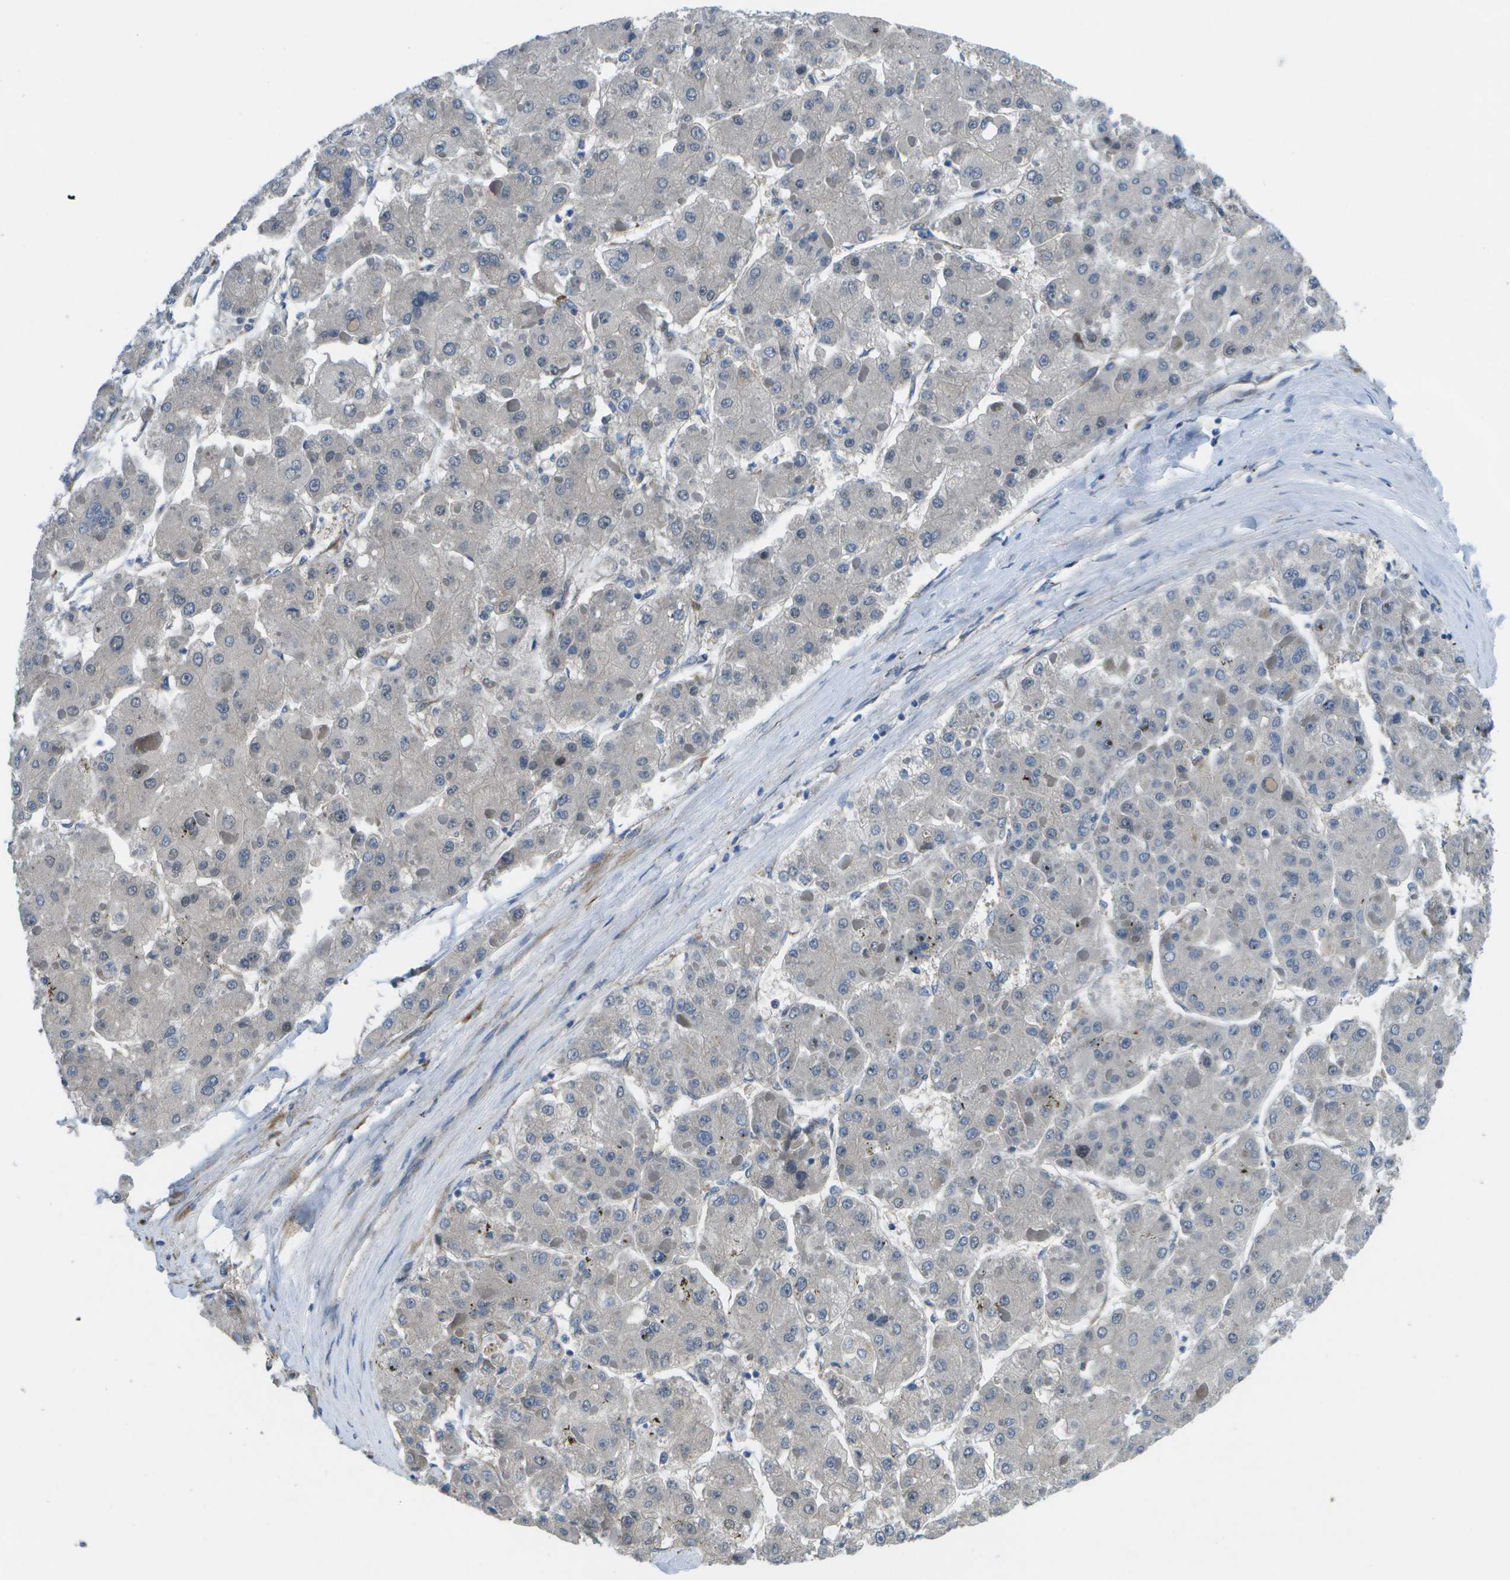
{"staining": {"intensity": "negative", "quantity": "none", "location": "none"}, "tissue": "liver cancer", "cell_type": "Tumor cells", "image_type": "cancer", "snomed": [{"axis": "morphology", "description": "Carcinoma, Hepatocellular, NOS"}, {"axis": "topography", "description": "Liver"}], "caption": "Tumor cells are negative for brown protein staining in hepatocellular carcinoma (liver). (IHC, brightfield microscopy, high magnification).", "gene": "P3H1", "patient": {"sex": "female", "age": 73}}